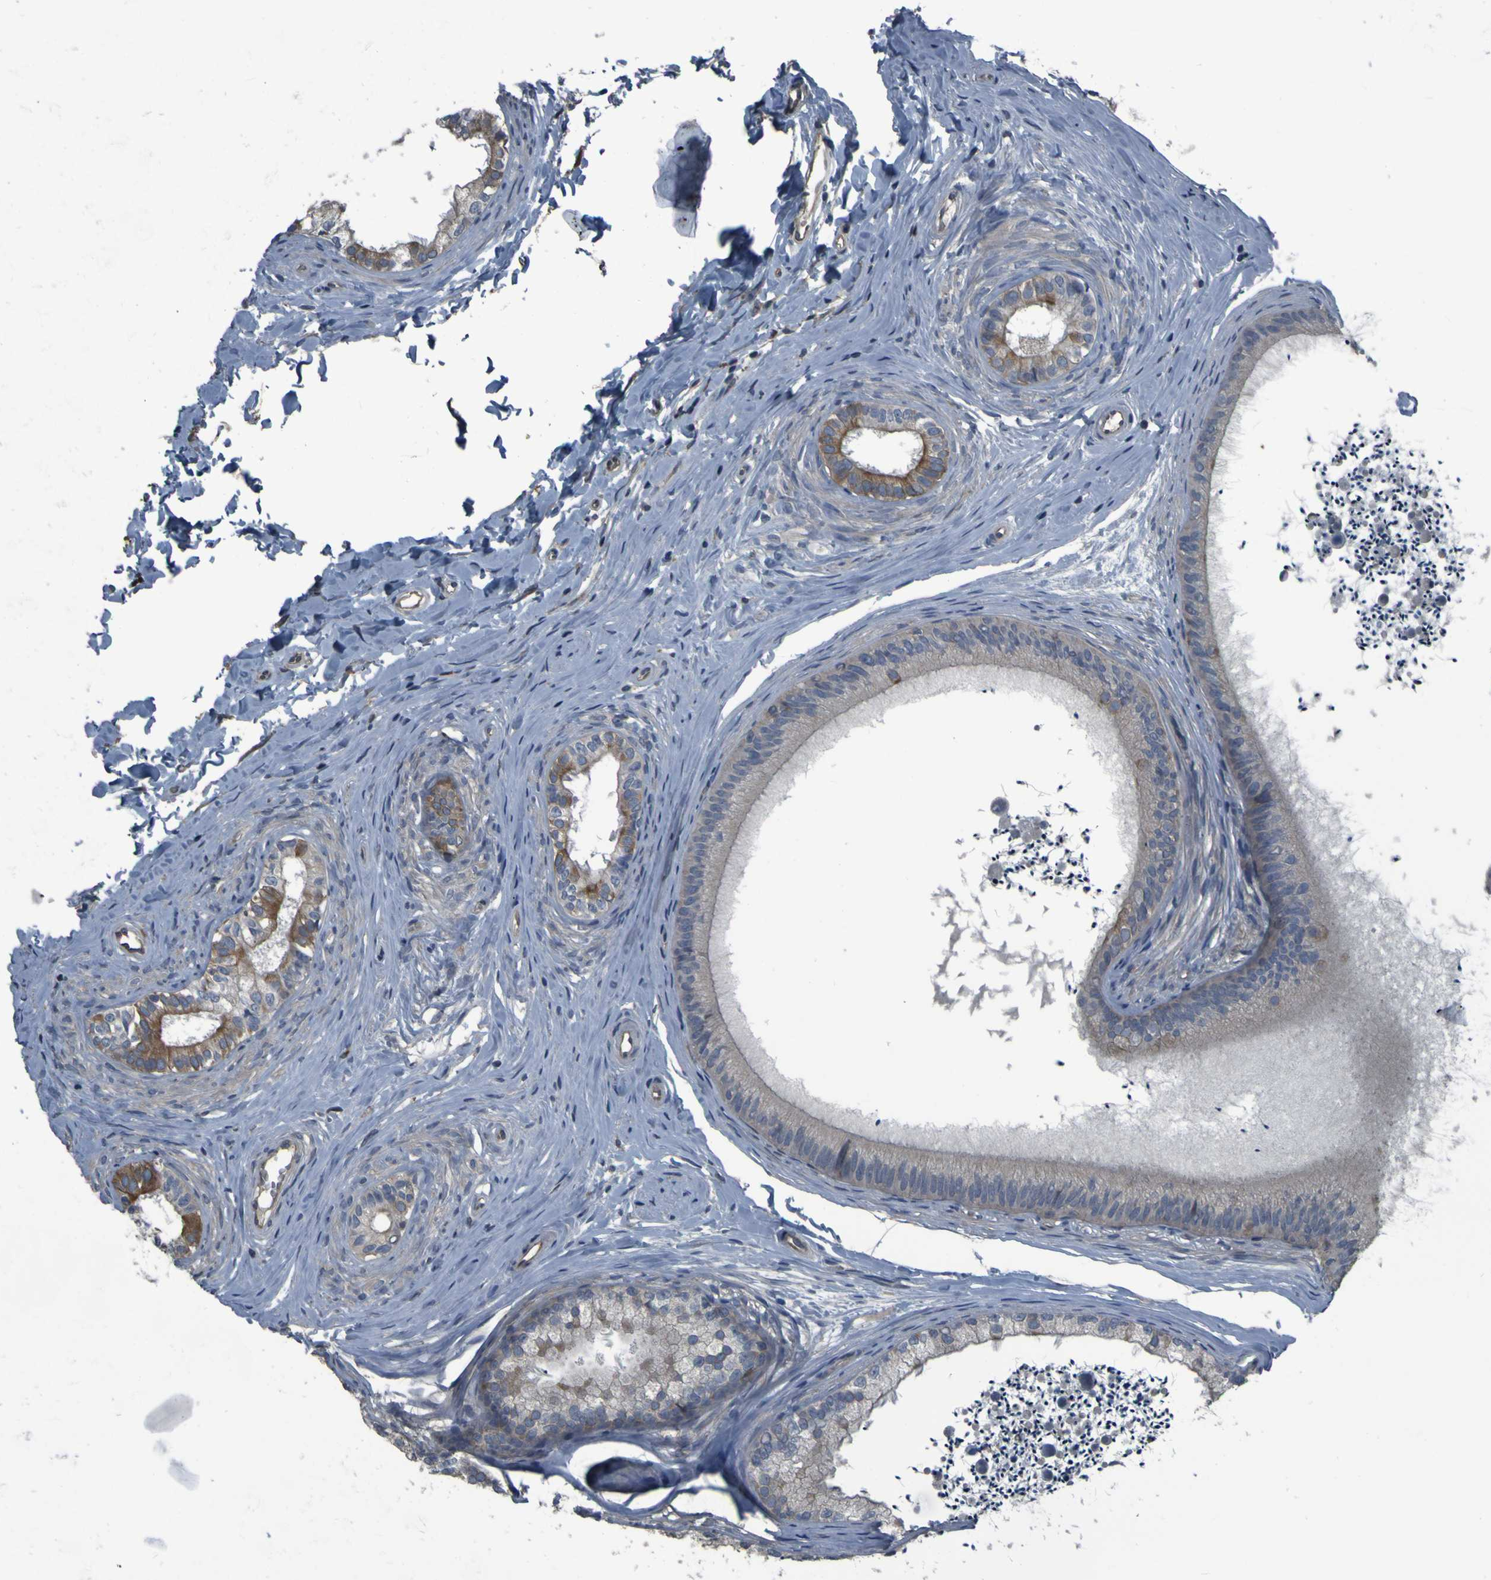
{"staining": {"intensity": "moderate", "quantity": "<25%", "location": "cytoplasmic/membranous"}, "tissue": "epididymis", "cell_type": "Glandular cells", "image_type": "normal", "snomed": [{"axis": "morphology", "description": "Normal tissue, NOS"}, {"axis": "topography", "description": "Epididymis"}], "caption": "DAB immunohistochemical staining of benign human epididymis reveals moderate cytoplasmic/membranous protein positivity in about <25% of glandular cells.", "gene": "GRAMD1A", "patient": {"sex": "male", "age": 56}}